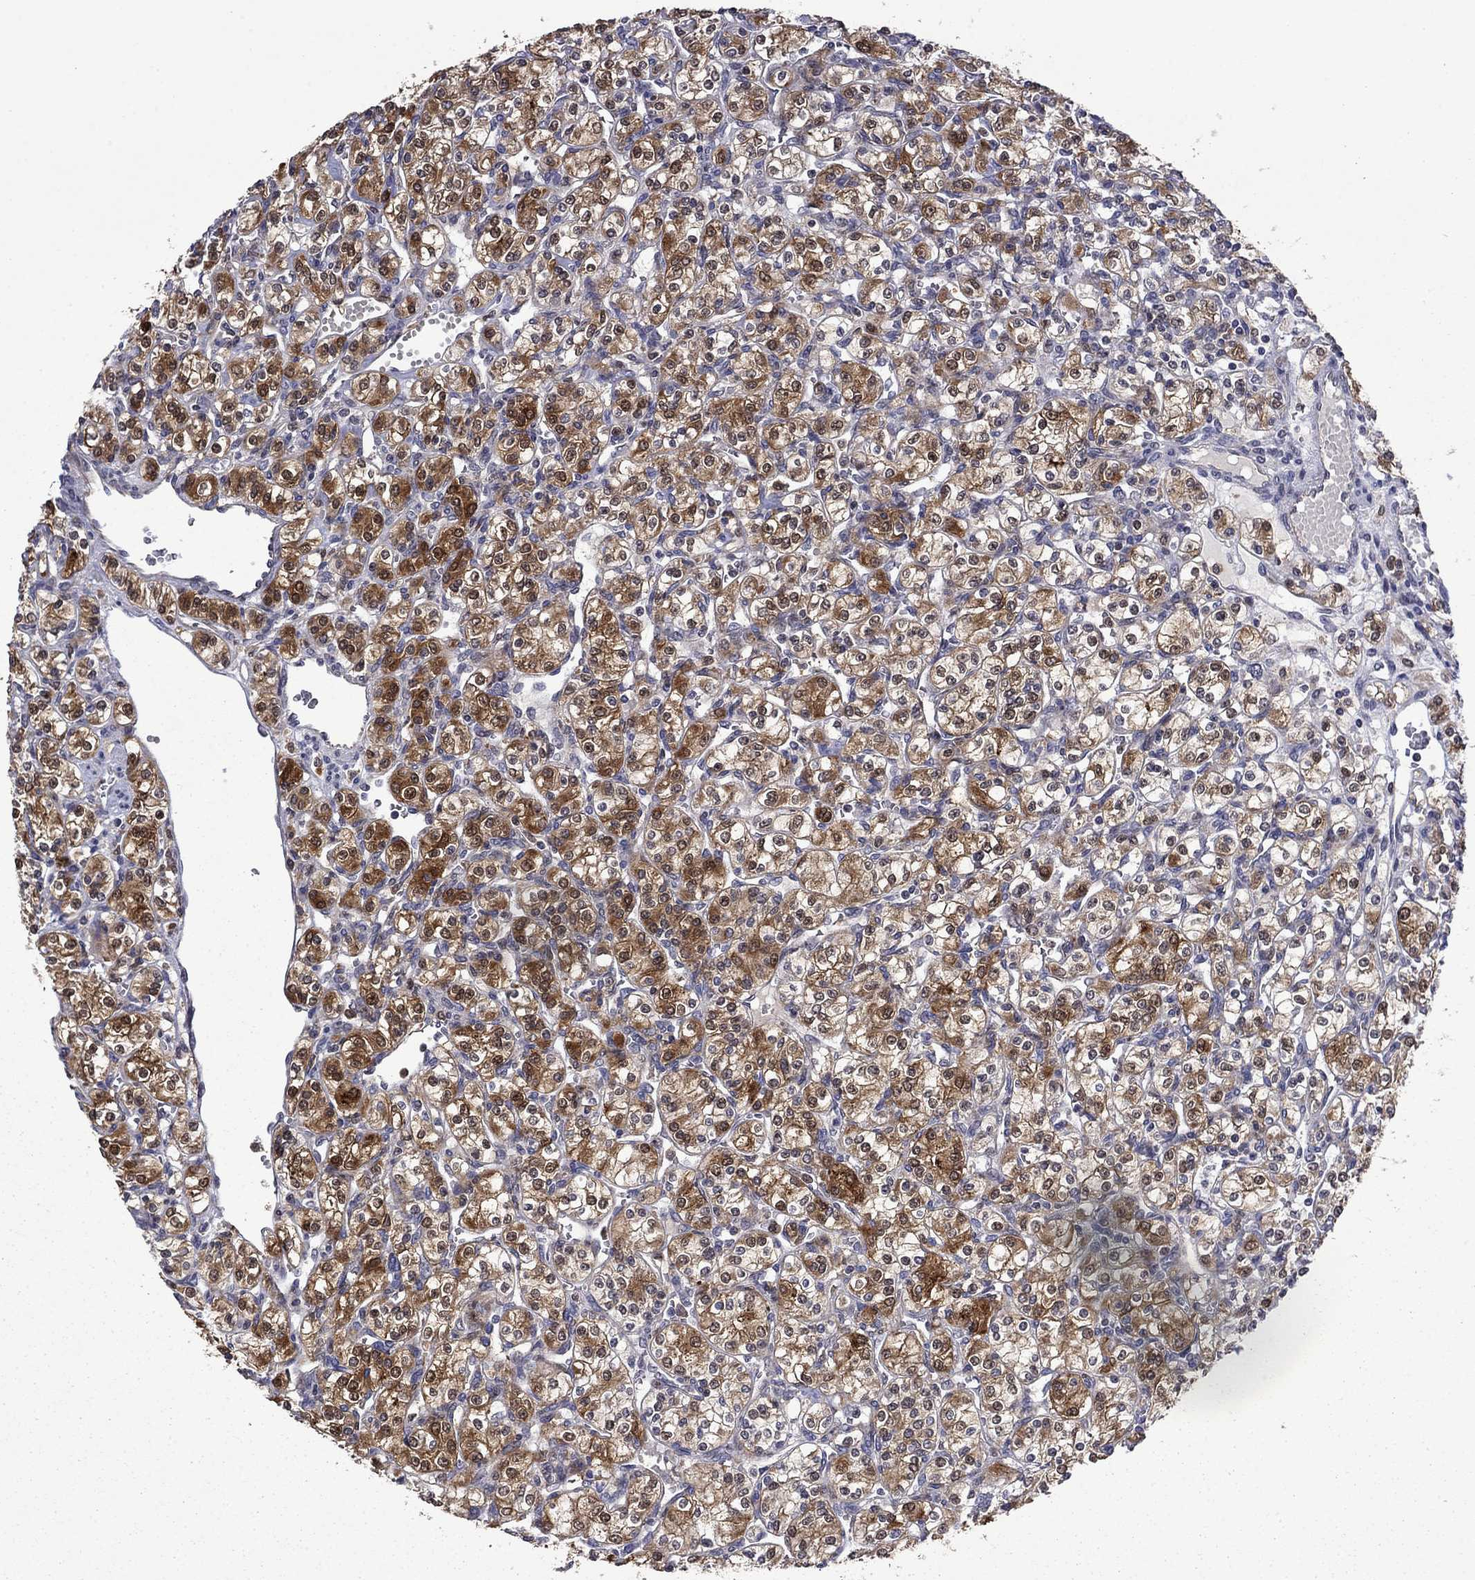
{"staining": {"intensity": "strong", "quantity": "<25%", "location": "cytoplasmic/membranous"}, "tissue": "renal cancer", "cell_type": "Tumor cells", "image_type": "cancer", "snomed": [{"axis": "morphology", "description": "Adenocarcinoma, NOS"}, {"axis": "topography", "description": "Kidney"}], "caption": "Strong cytoplasmic/membranous positivity for a protein is seen in approximately <25% of tumor cells of renal adenocarcinoma using immunohistochemistry (IHC).", "gene": "TPMT", "patient": {"sex": "male", "age": 77}}